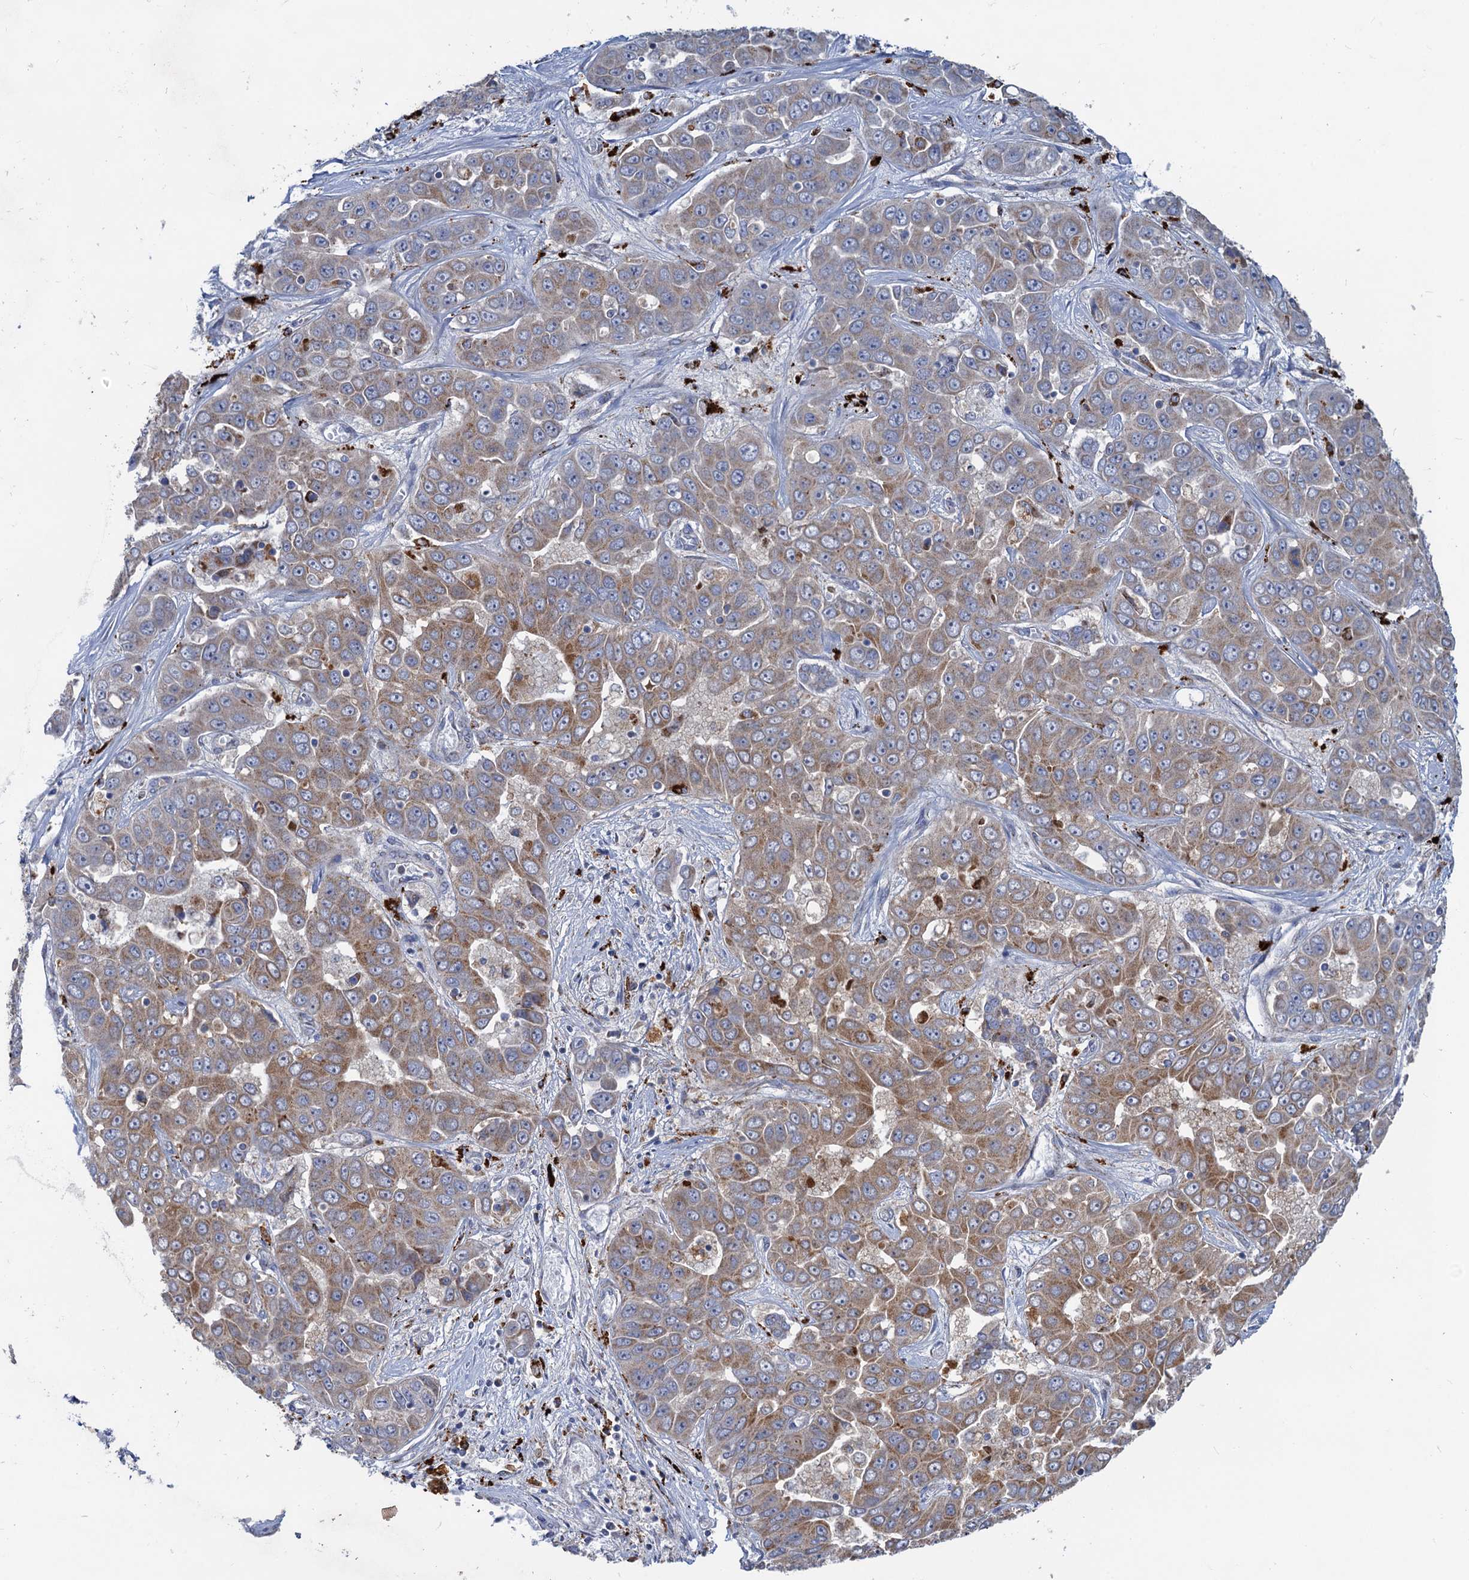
{"staining": {"intensity": "moderate", "quantity": "25%-75%", "location": "cytoplasmic/membranous"}, "tissue": "liver cancer", "cell_type": "Tumor cells", "image_type": "cancer", "snomed": [{"axis": "morphology", "description": "Cholangiocarcinoma"}, {"axis": "topography", "description": "Liver"}], "caption": "Moderate cytoplasmic/membranous protein expression is present in about 25%-75% of tumor cells in liver cholangiocarcinoma.", "gene": "ANKS3", "patient": {"sex": "female", "age": 52}}